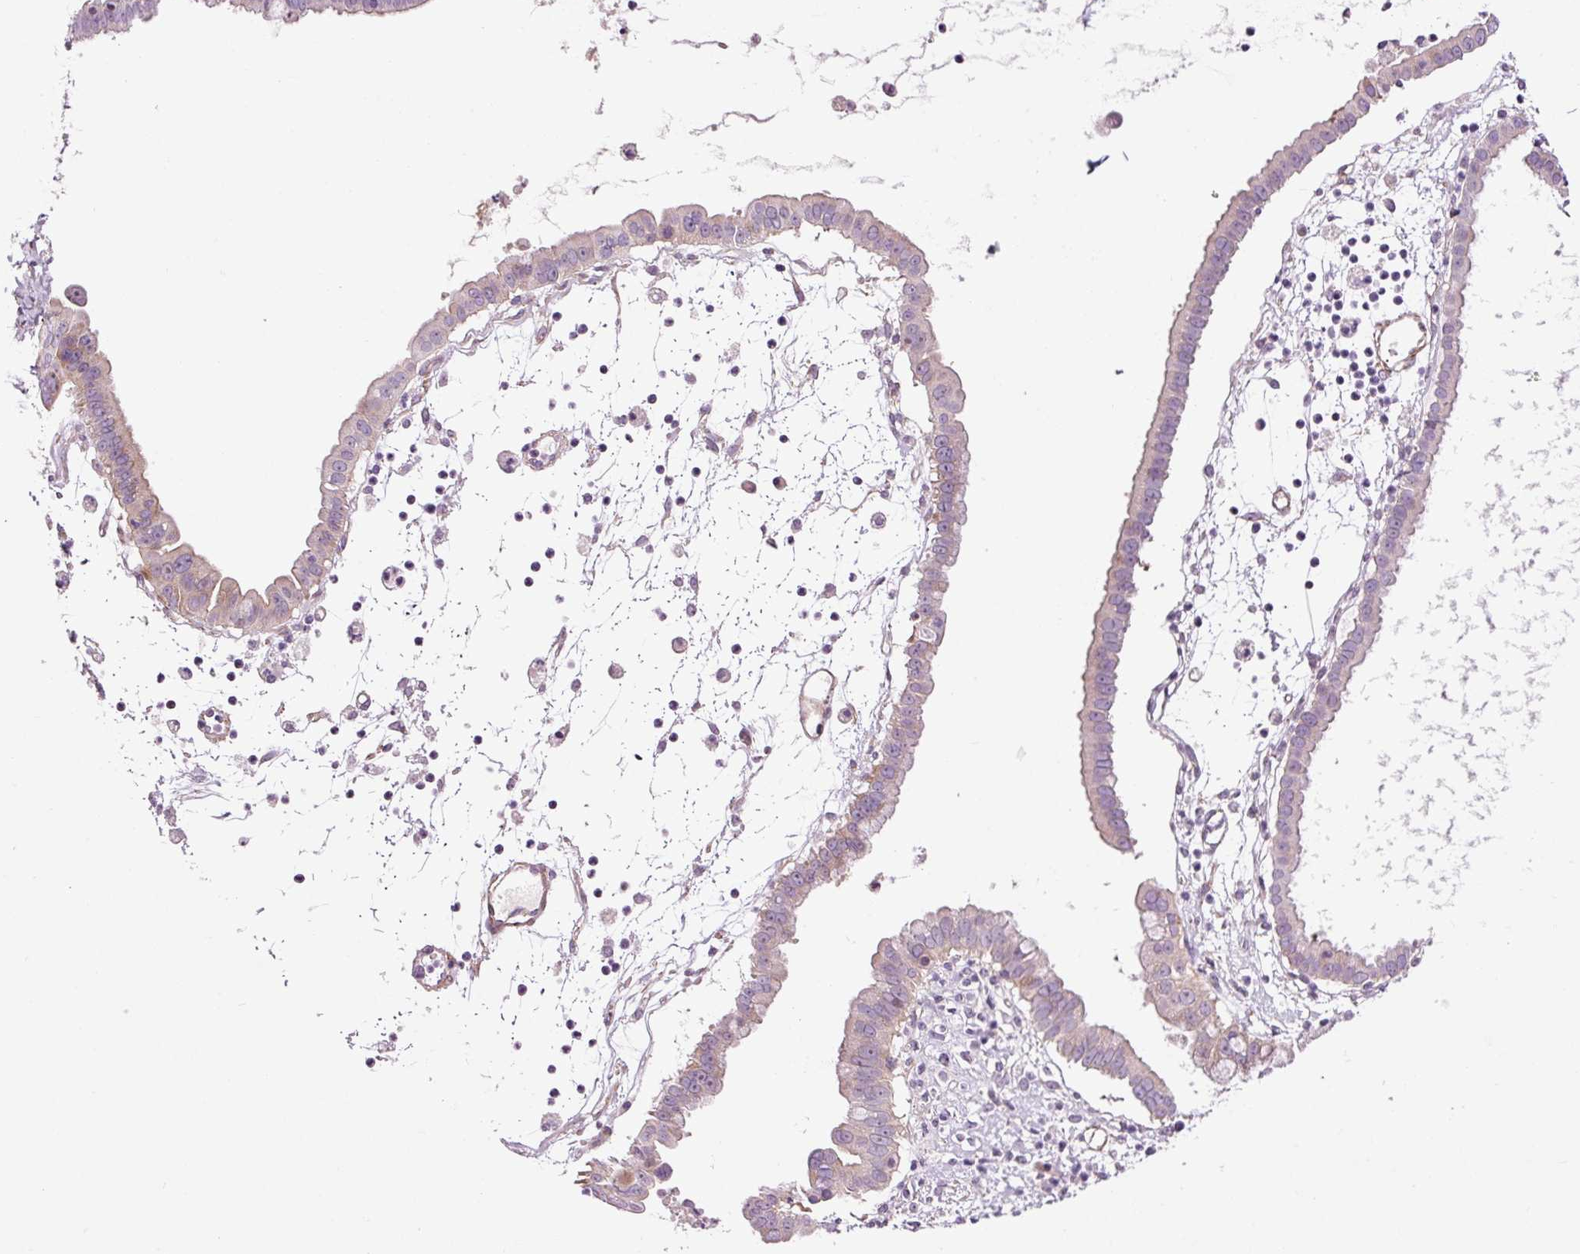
{"staining": {"intensity": "negative", "quantity": "none", "location": "none"}, "tissue": "ovarian cancer", "cell_type": "Tumor cells", "image_type": "cancer", "snomed": [{"axis": "morphology", "description": "Cystadenocarcinoma, mucinous, NOS"}, {"axis": "topography", "description": "Ovary"}], "caption": "High magnification brightfield microscopy of mucinous cystadenocarcinoma (ovarian) stained with DAB (brown) and counterstained with hematoxylin (blue): tumor cells show no significant positivity.", "gene": "ANKRD20A1", "patient": {"sex": "female", "age": 61}}